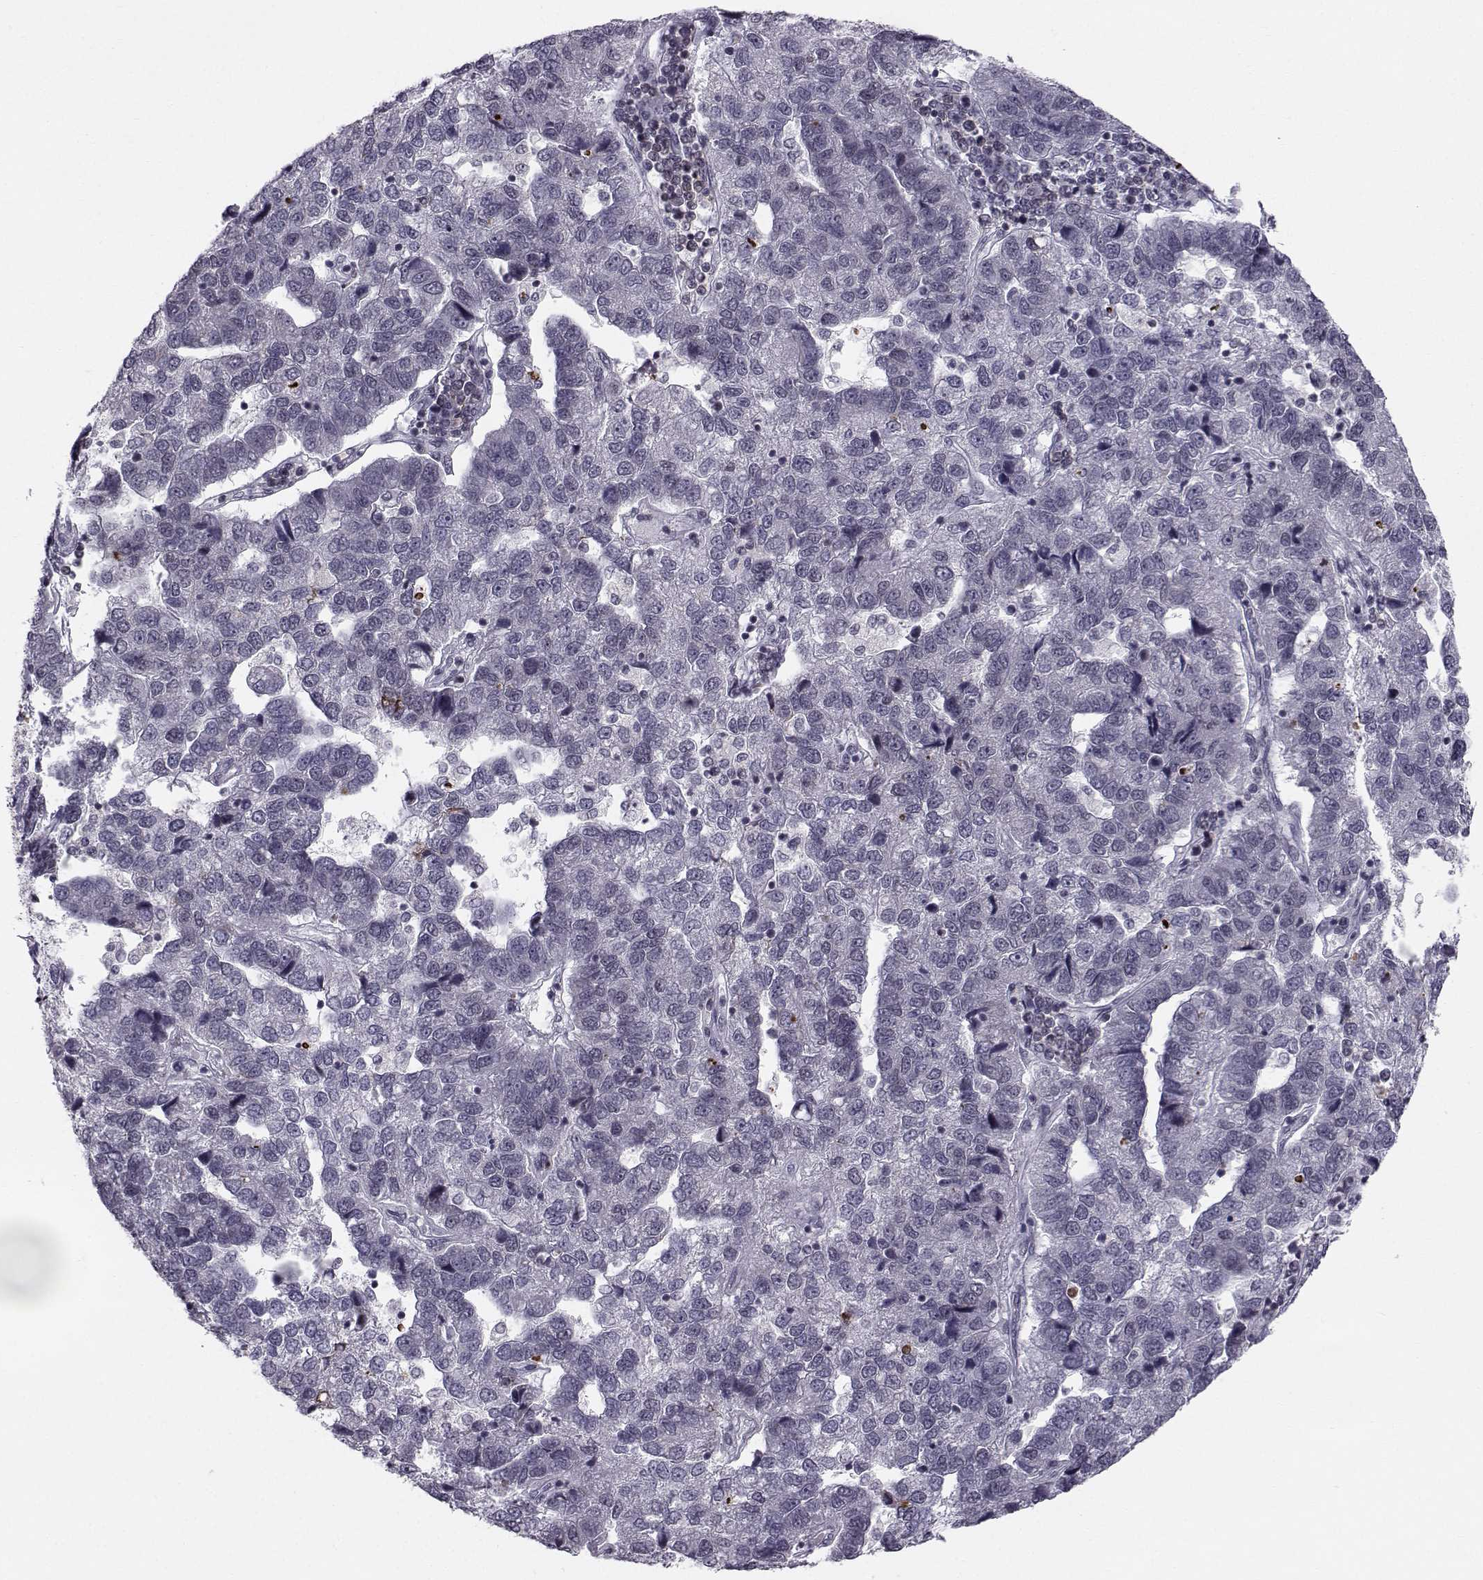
{"staining": {"intensity": "negative", "quantity": "none", "location": "none"}, "tissue": "pancreatic cancer", "cell_type": "Tumor cells", "image_type": "cancer", "snomed": [{"axis": "morphology", "description": "Adenocarcinoma, NOS"}, {"axis": "topography", "description": "Pancreas"}], "caption": "Tumor cells show no significant staining in pancreatic cancer.", "gene": "MARCHF4", "patient": {"sex": "female", "age": 61}}